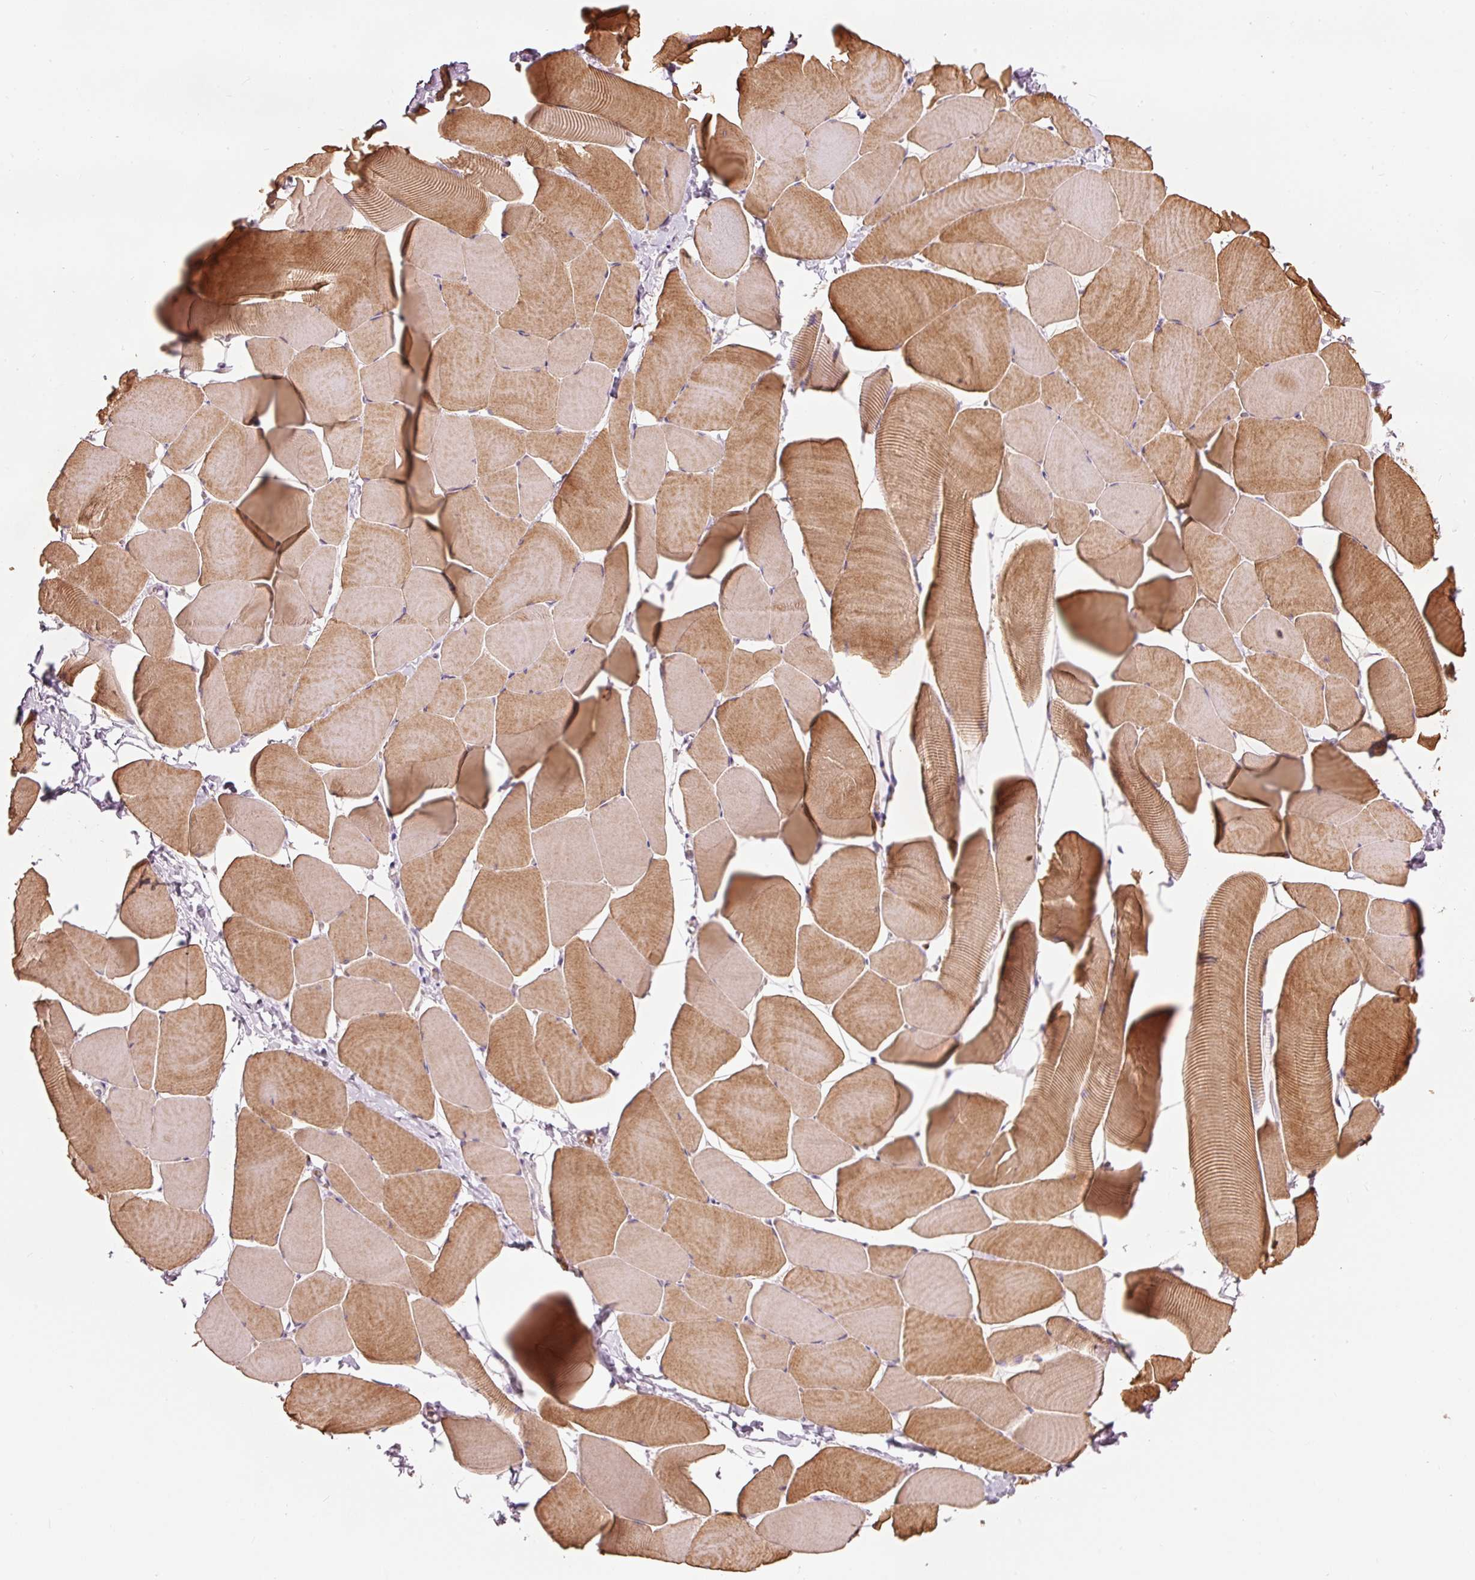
{"staining": {"intensity": "moderate", "quantity": ">75%", "location": "cytoplasmic/membranous"}, "tissue": "skeletal muscle", "cell_type": "Myocytes", "image_type": "normal", "snomed": [{"axis": "morphology", "description": "Normal tissue, NOS"}, {"axis": "topography", "description": "Skeletal muscle"}], "caption": "Moderate cytoplasmic/membranous positivity is appreciated in about >75% of myocytes in unremarkable skeletal muscle. Nuclei are stained in blue.", "gene": "KLHL21", "patient": {"sex": "male", "age": 25}}